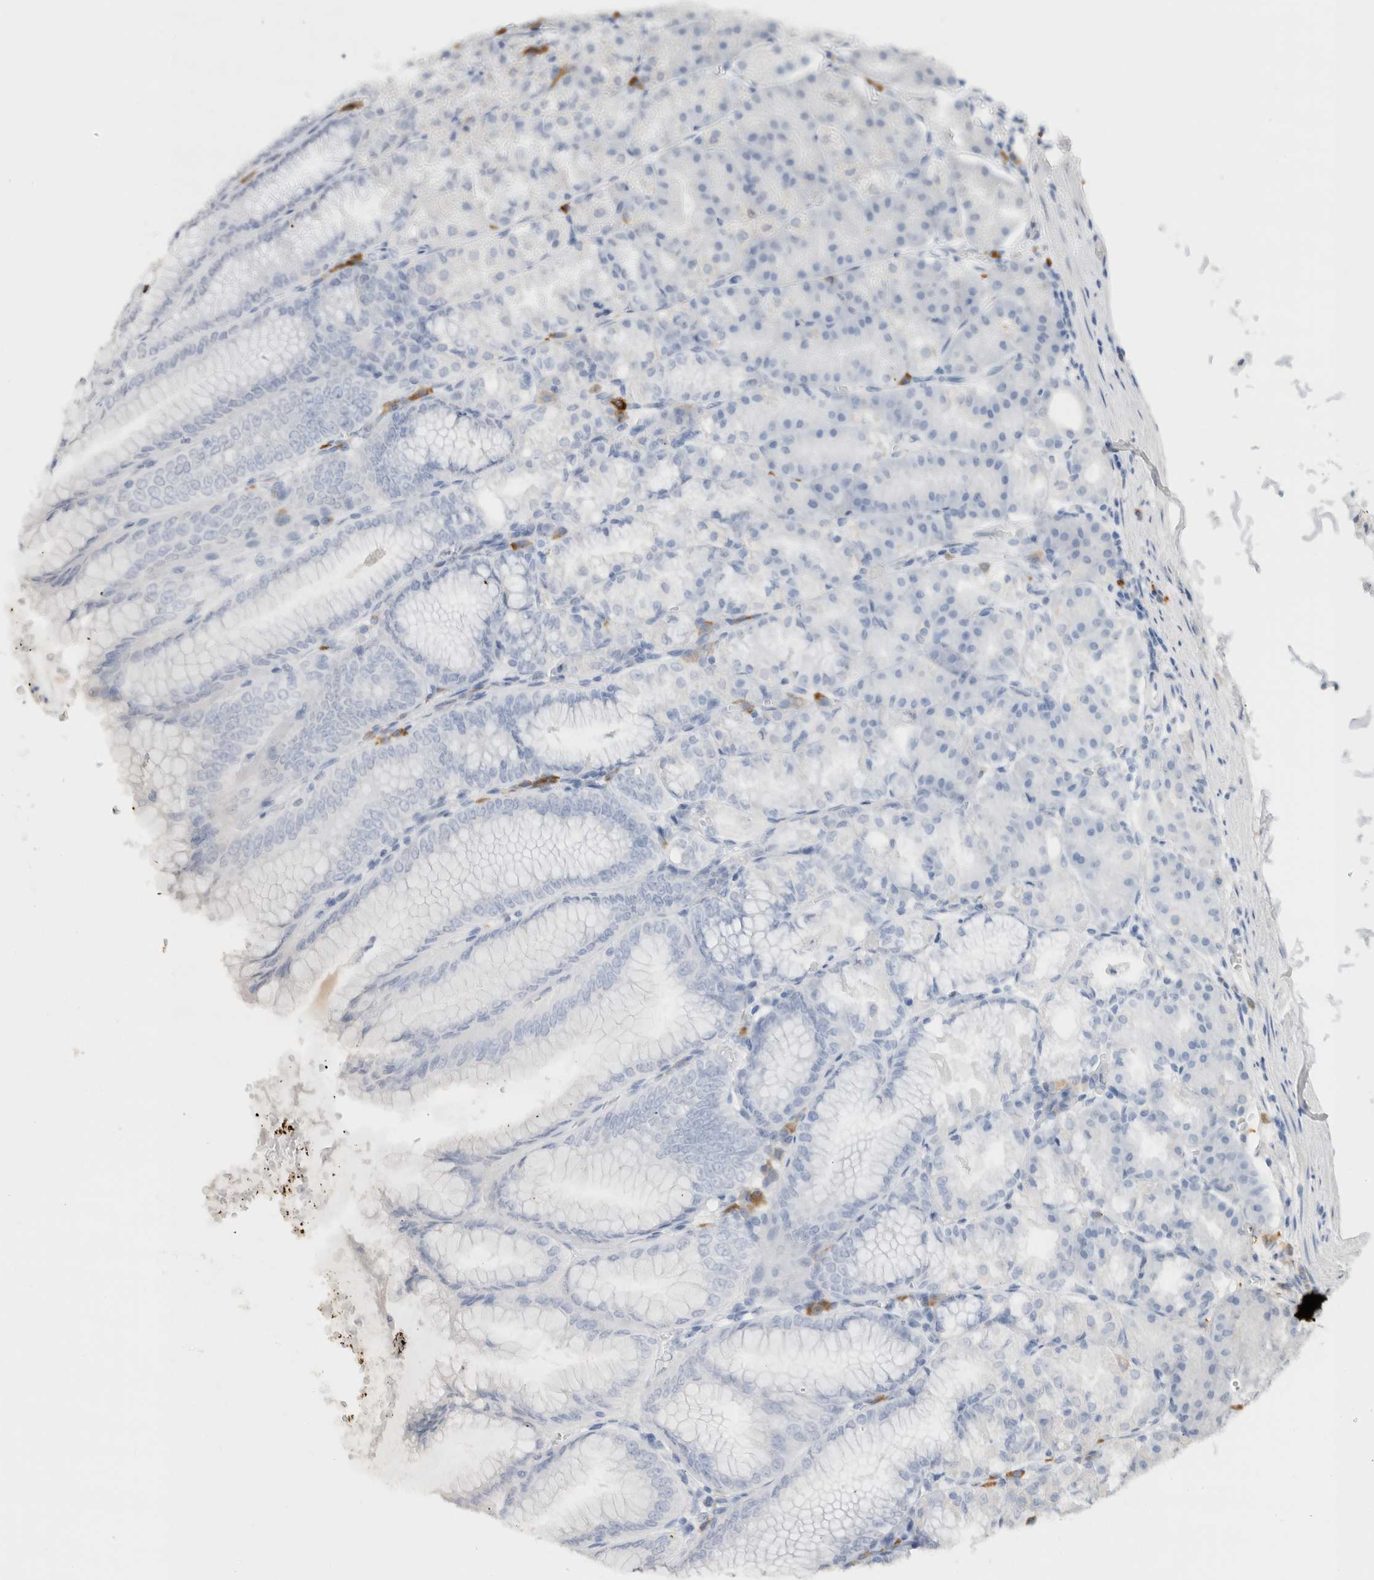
{"staining": {"intensity": "negative", "quantity": "none", "location": "none"}, "tissue": "stomach", "cell_type": "Glandular cells", "image_type": "normal", "snomed": [{"axis": "morphology", "description": "Normal tissue, NOS"}, {"axis": "topography", "description": "Stomach, lower"}], "caption": "Immunohistochemistry (IHC) histopathology image of unremarkable stomach stained for a protein (brown), which exhibits no staining in glandular cells.", "gene": "CD80", "patient": {"sex": "male", "age": 71}}